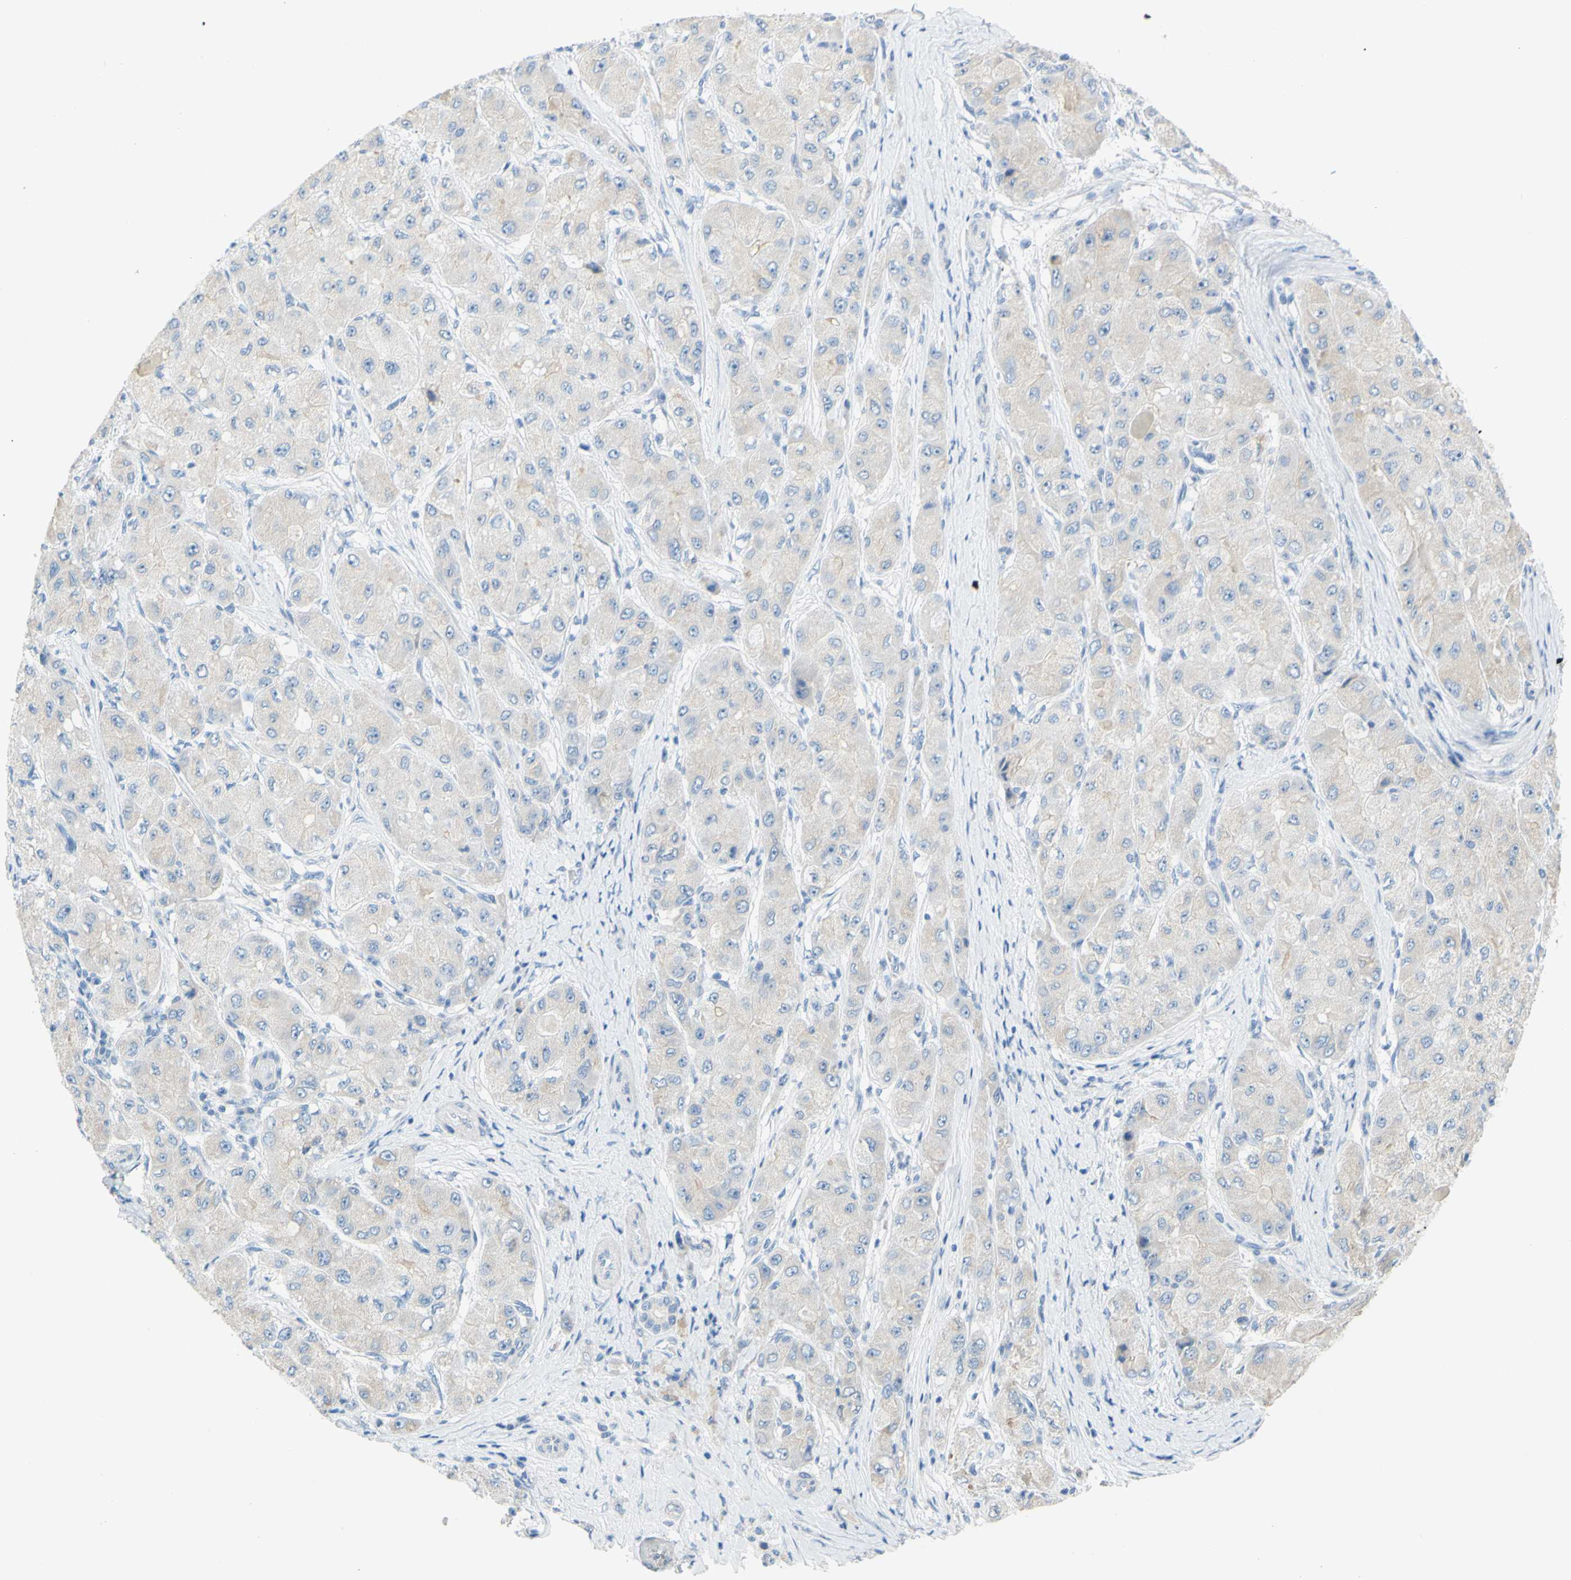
{"staining": {"intensity": "weak", "quantity": ">75%", "location": "cytoplasmic/membranous"}, "tissue": "liver cancer", "cell_type": "Tumor cells", "image_type": "cancer", "snomed": [{"axis": "morphology", "description": "Carcinoma, Hepatocellular, NOS"}, {"axis": "topography", "description": "Liver"}], "caption": "Immunohistochemical staining of liver cancer (hepatocellular carcinoma) exhibits low levels of weak cytoplasmic/membranous expression in approximately >75% of tumor cells.", "gene": "SLC1A2", "patient": {"sex": "male", "age": 80}}